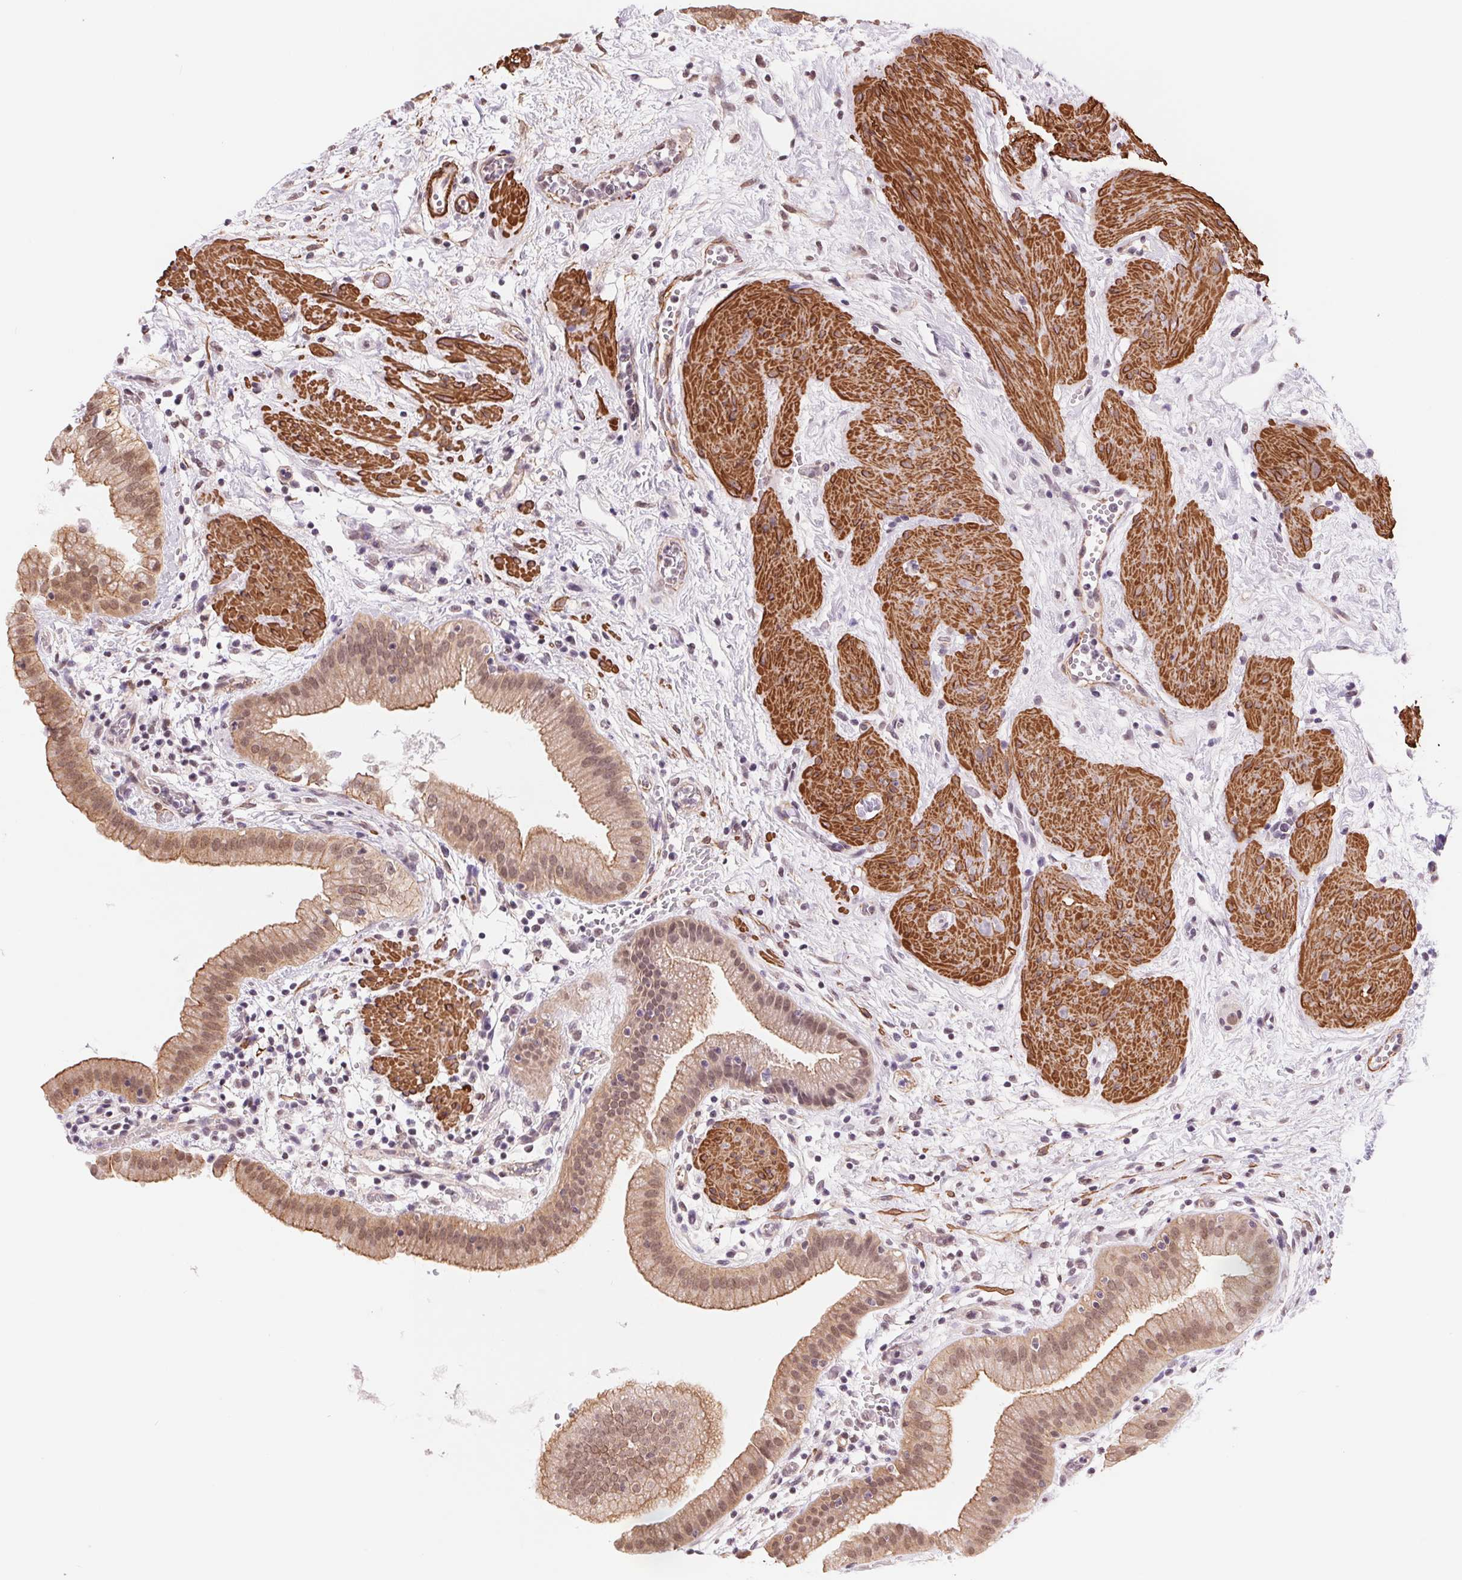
{"staining": {"intensity": "weak", "quantity": ">75%", "location": "cytoplasmic/membranous,nuclear"}, "tissue": "gallbladder", "cell_type": "Glandular cells", "image_type": "normal", "snomed": [{"axis": "morphology", "description": "Normal tissue, NOS"}, {"axis": "topography", "description": "Gallbladder"}], "caption": "Glandular cells demonstrate weak cytoplasmic/membranous,nuclear staining in about >75% of cells in unremarkable gallbladder.", "gene": "BCAT1", "patient": {"sex": "female", "age": 65}}